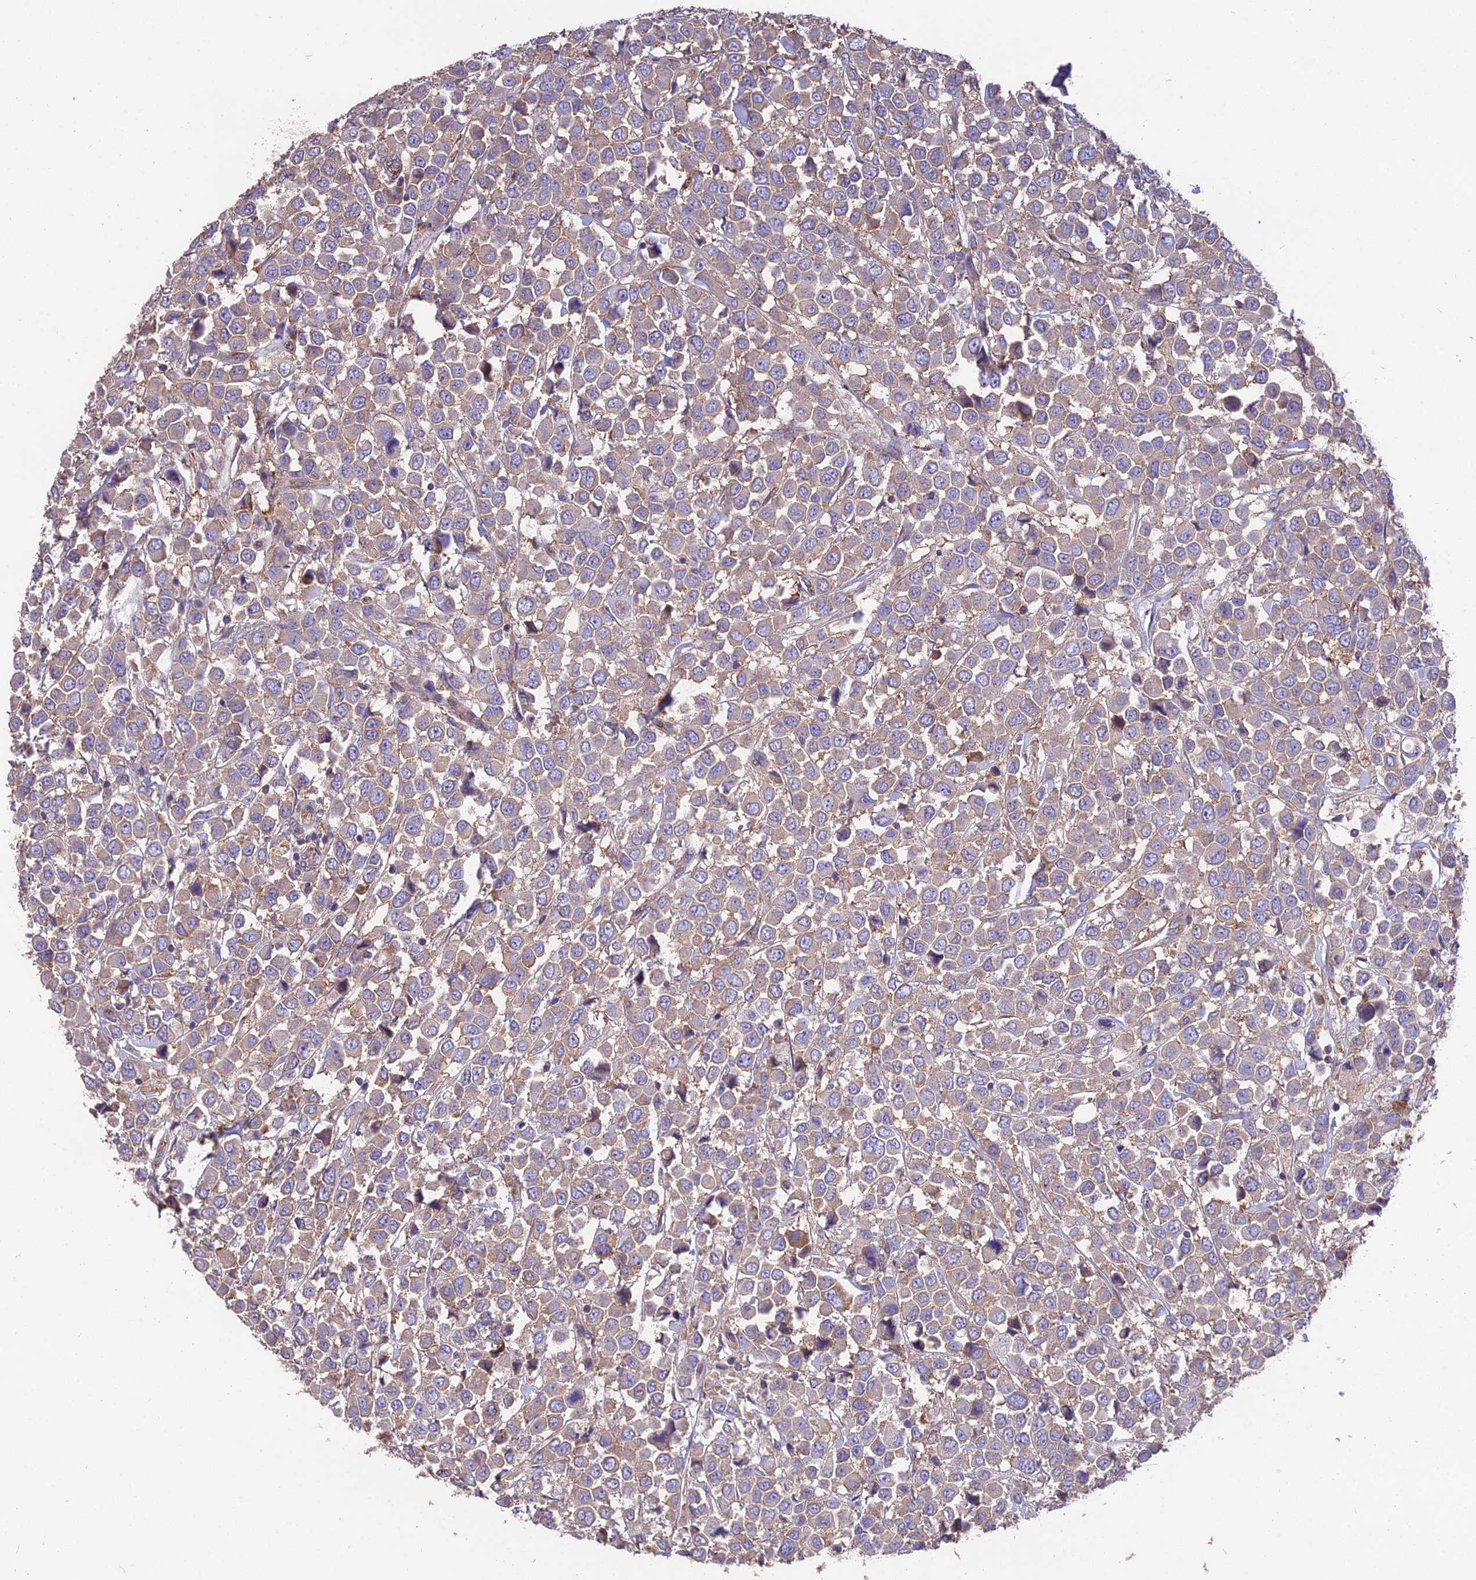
{"staining": {"intensity": "weak", "quantity": ">75%", "location": "cytoplasmic/membranous"}, "tissue": "breast cancer", "cell_type": "Tumor cells", "image_type": "cancer", "snomed": [{"axis": "morphology", "description": "Duct carcinoma"}, {"axis": "topography", "description": "Breast"}], "caption": "DAB (3,3'-diaminobenzidine) immunohistochemical staining of human breast intraductal carcinoma reveals weak cytoplasmic/membranous protein expression in about >75% of tumor cells.", "gene": "BLOC1S4", "patient": {"sex": "female", "age": 61}}